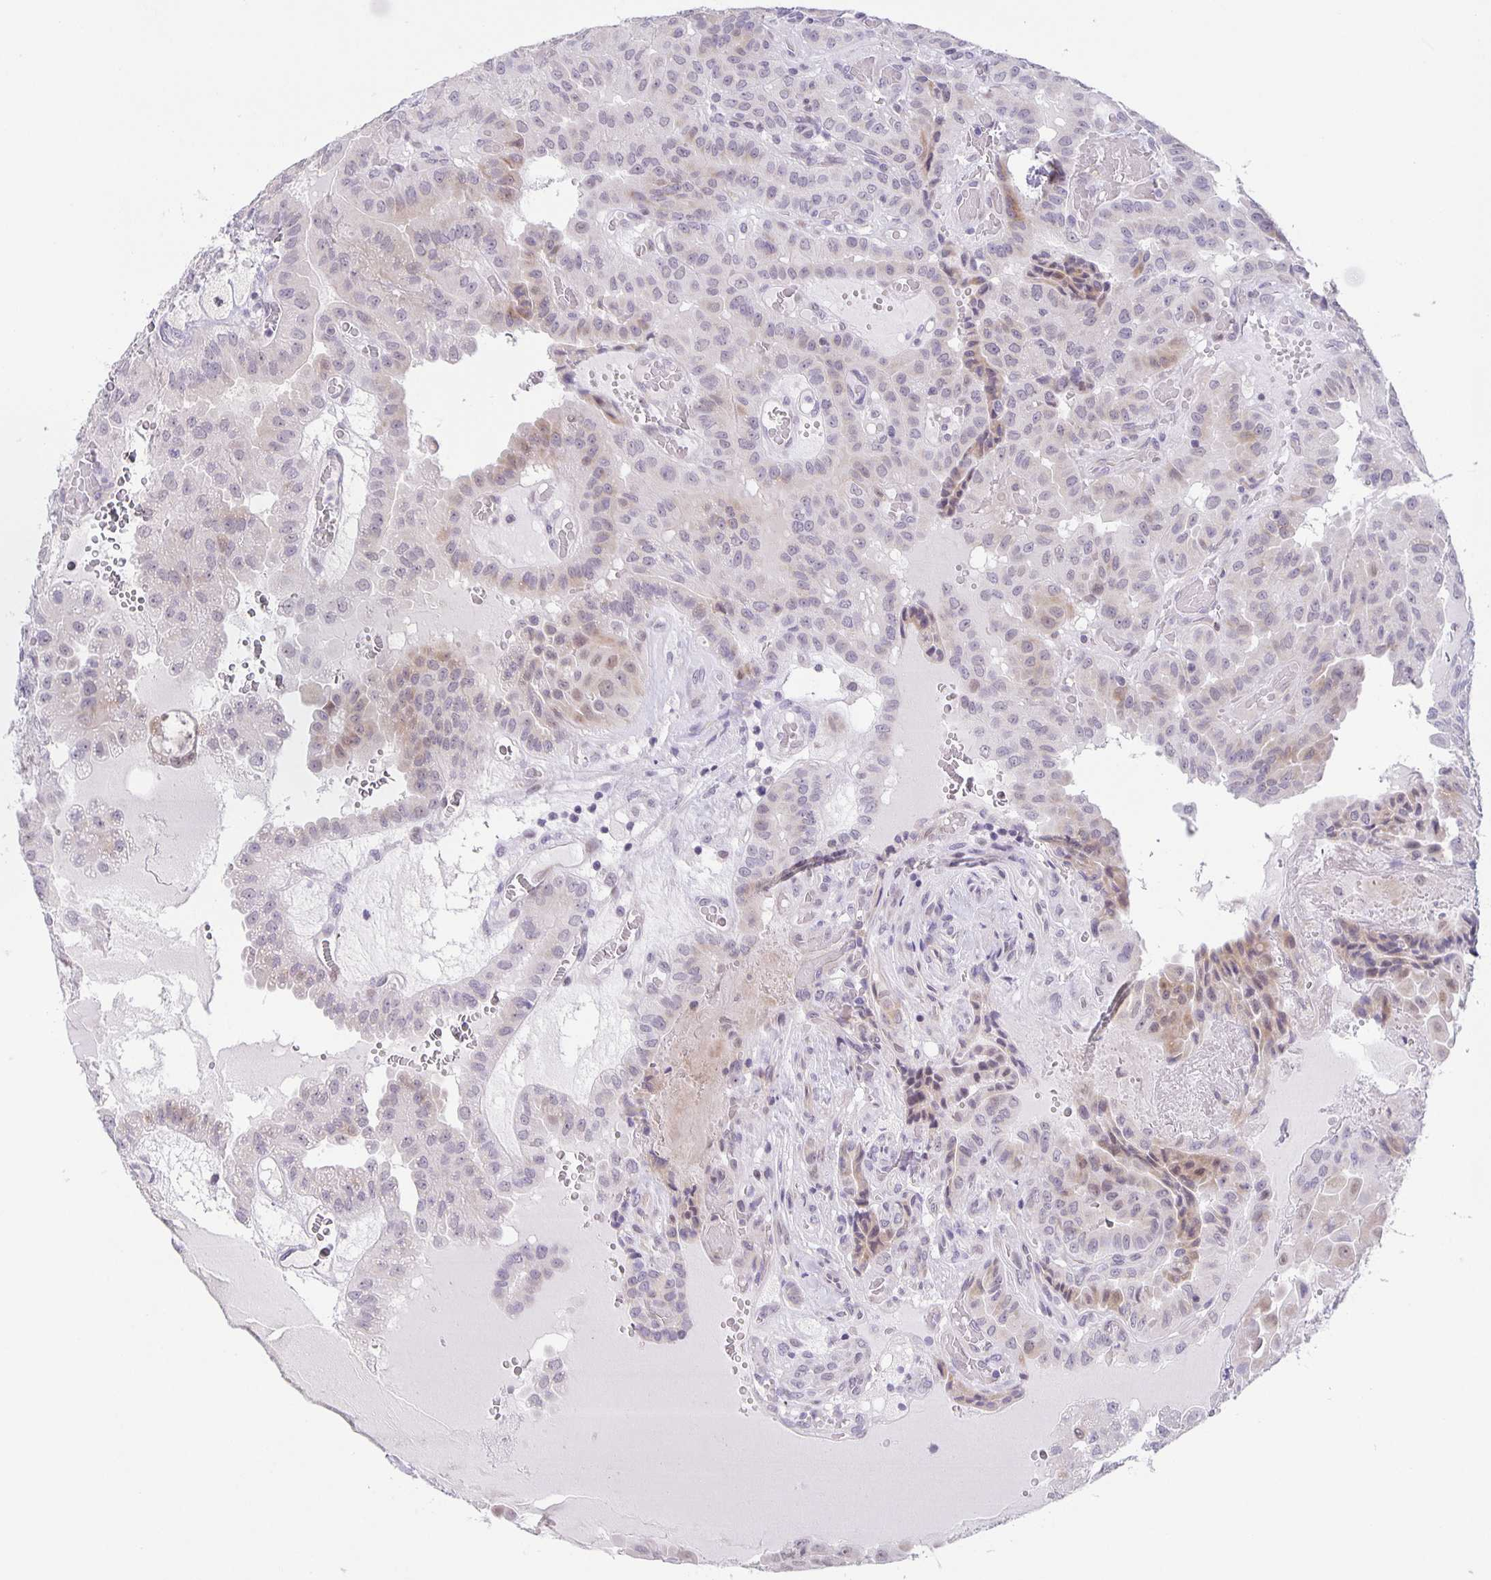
{"staining": {"intensity": "weak", "quantity": "<25%", "location": "nuclear"}, "tissue": "thyroid cancer", "cell_type": "Tumor cells", "image_type": "cancer", "snomed": [{"axis": "morphology", "description": "Papillary adenocarcinoma, NOS"}, {"axis": "morphology", "description": "Papillary adenoma metastatic"}, {"axis": "topography", "description": "Thyroid gland"}], "caption": "Immunohistochemistry of thyroid cancer (papillary adenoma metastatic) reveals no expression in tumor cells.", "gene": "PHRF1", "patient": {"sex": "male", "age": 87}}